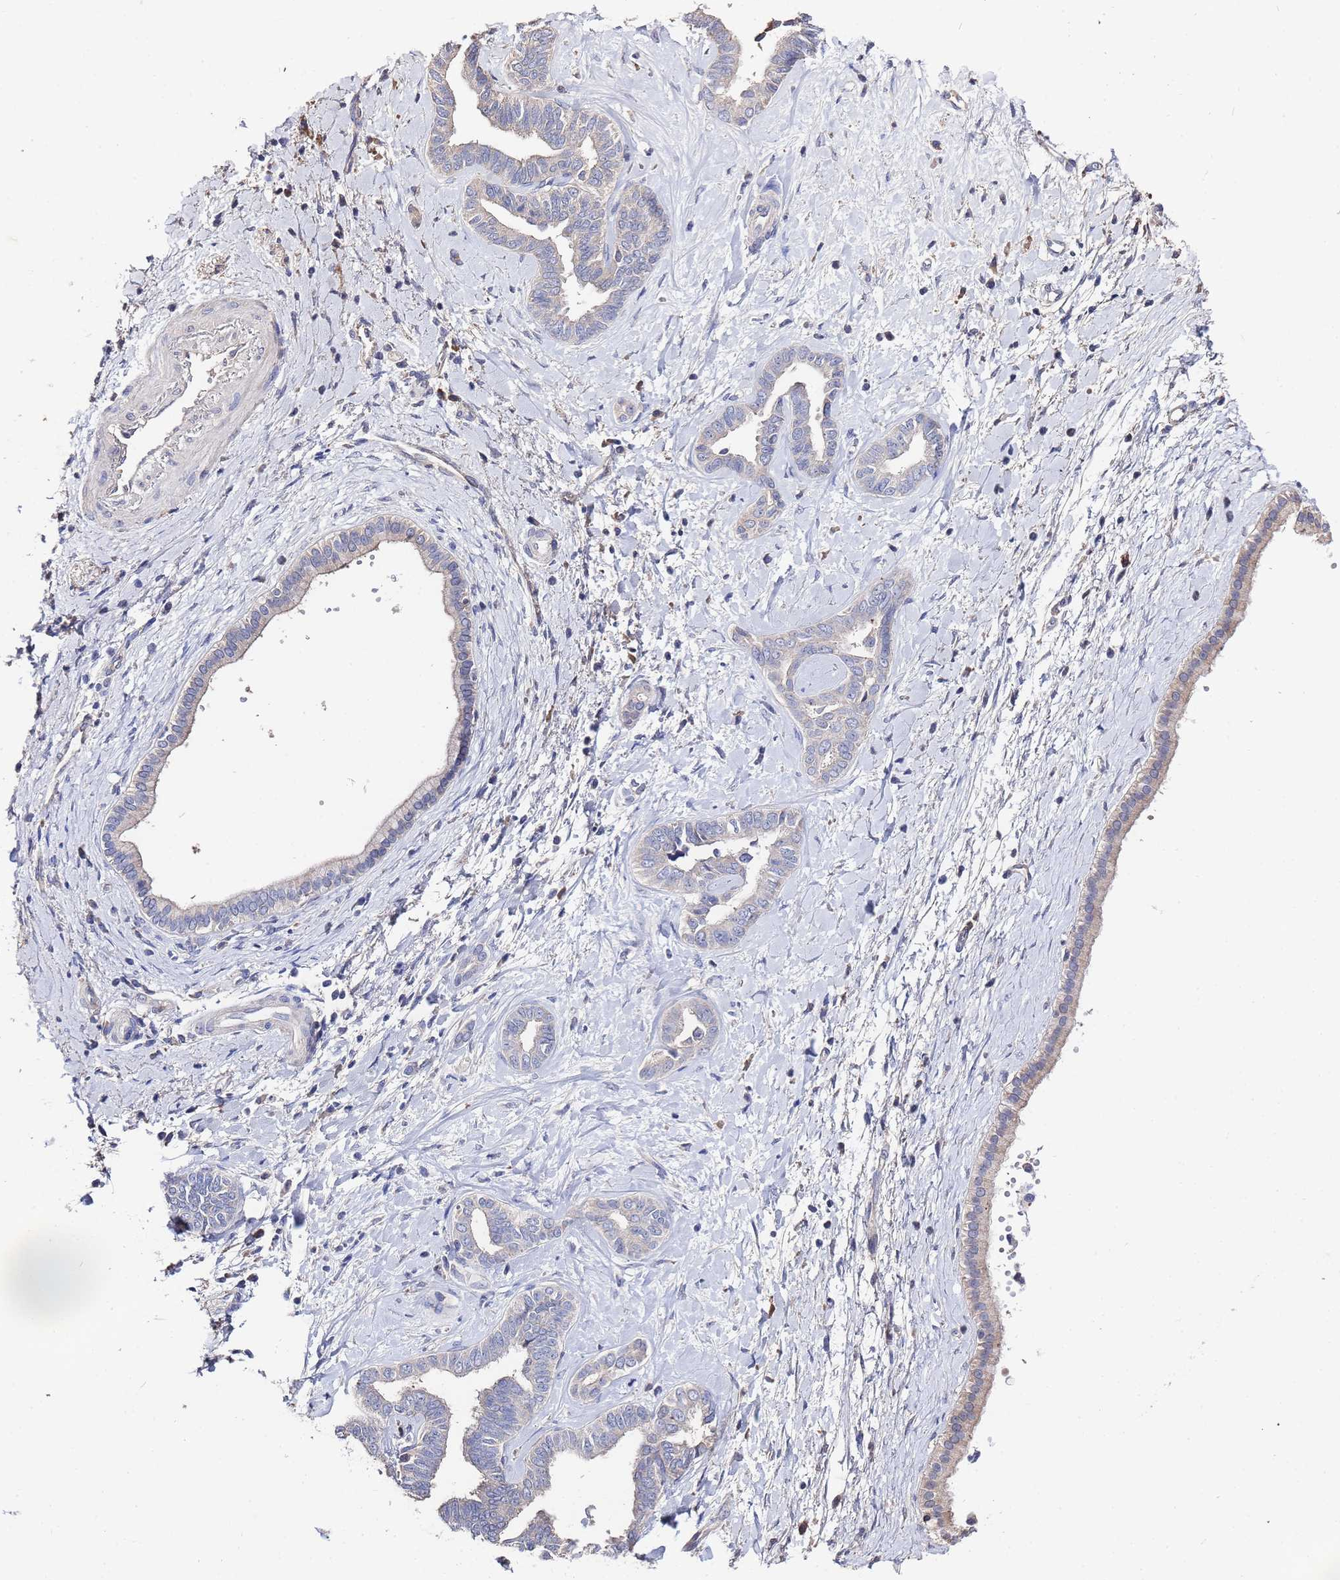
{"staining": {"intensity": "negative", "quantity": "none", "location": "none"}, "tissue": "liver cancer", "cell_type": "Tumor cells", "image_type": "cancer", "snomed": [{"axis": "morphology", "description": "Cholangiocarcinoma"}, {"axis": "topography", "description": "Liver"}], "caption": "Tumor cells are negative for protein expression in human liver cholangiocarcinoma.", "gene": "TCP10L", "patient": {"sex": "female", "age": 77}}